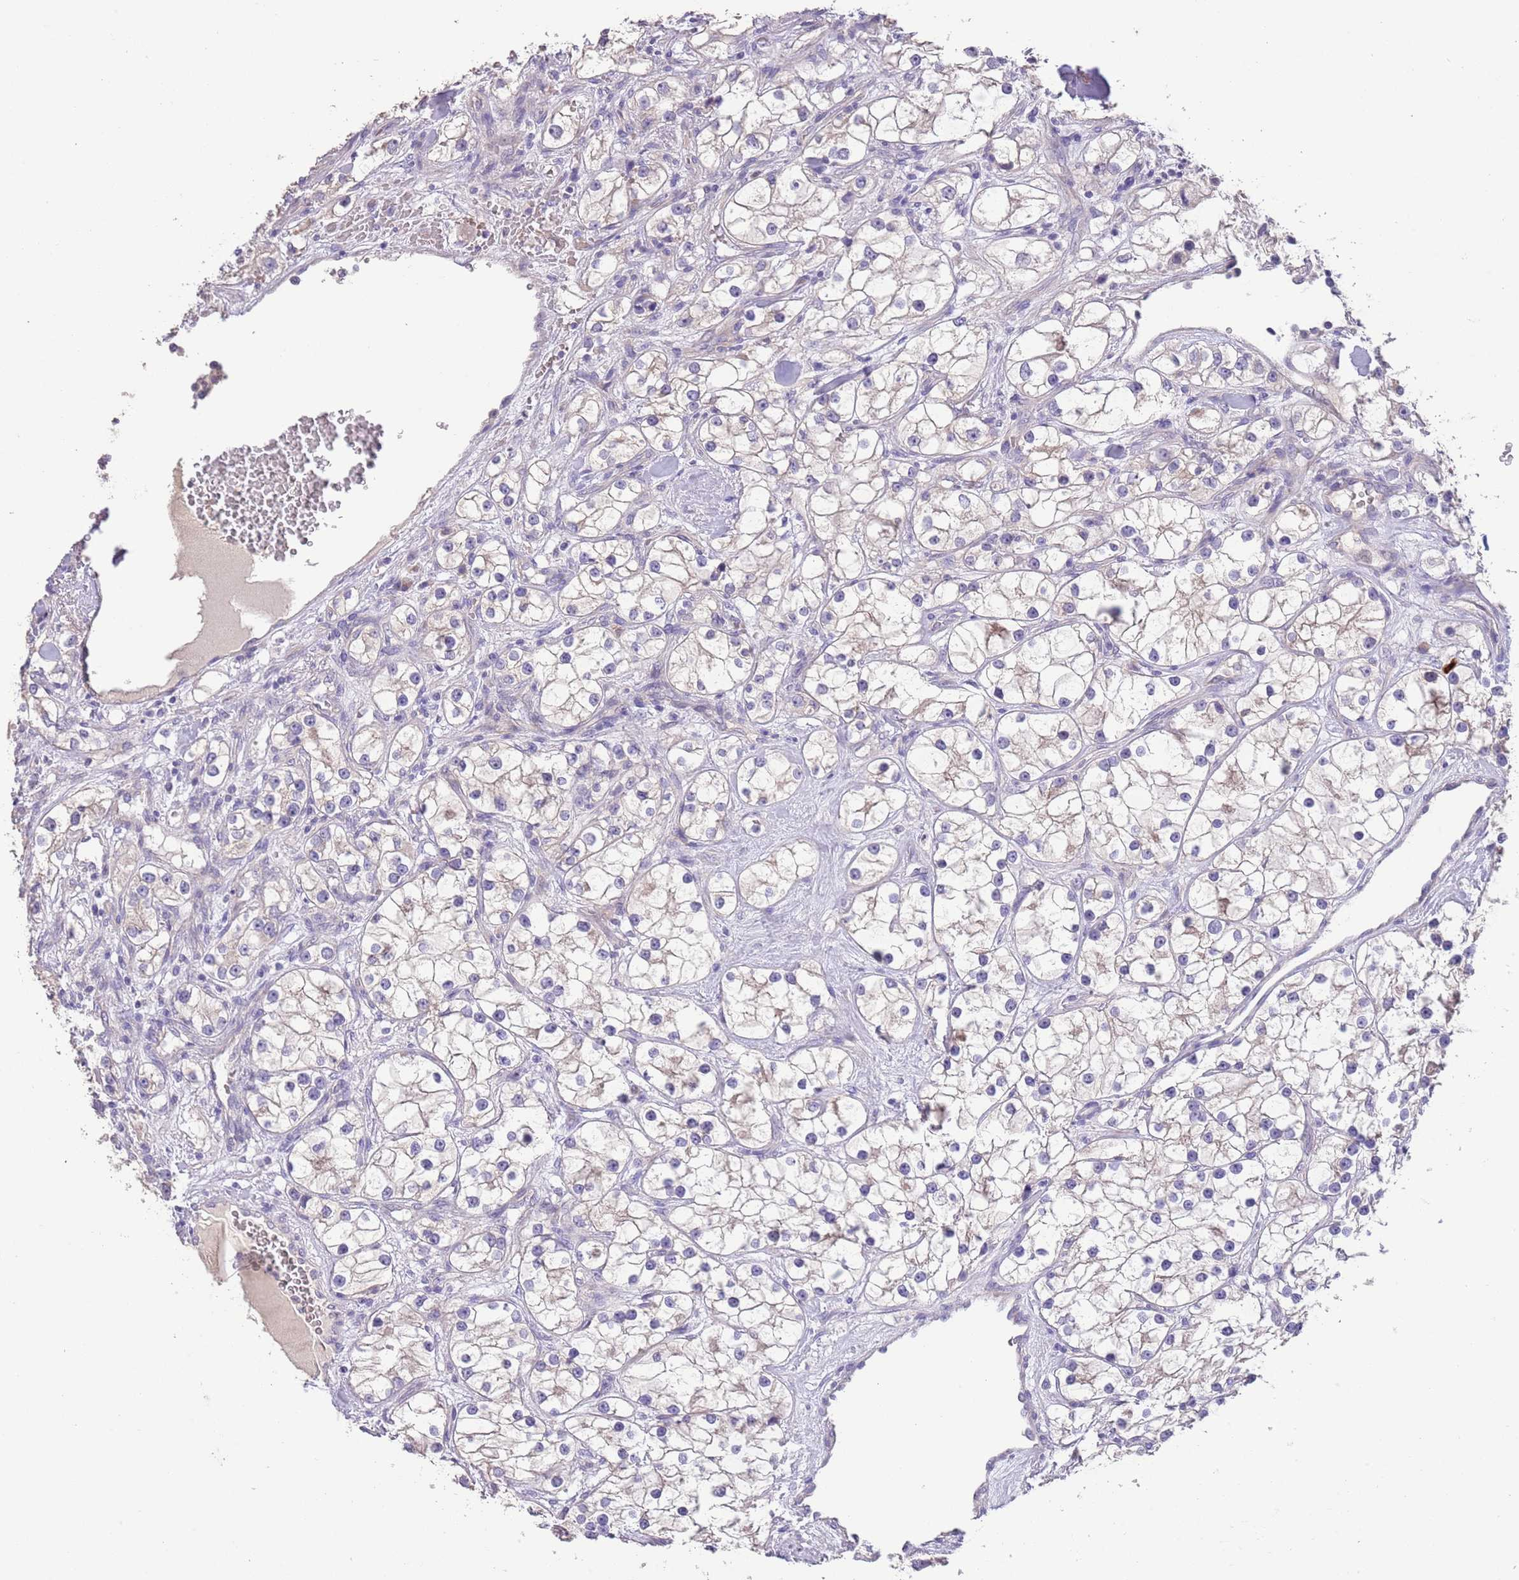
{"staining": {"intensity": "weak", "quantity": "<25%", "location": "cytoplasmic/membranous"}, "tissue": "renal cancer", "cell_type": "Tumor cells", "image_type": "cancer", "snomed": [{"axis": "morphology", "description": "Adenocarcinoma, NOS"}, {"axis": "topography", "description": "Kidney"}], "caption": "This is an immunohistochemistry histopathology image of human renal cancer. There is no positivity in tumor cells.", "gene": "ZNF658", "patient": {"sex": "male", "age": 77}}